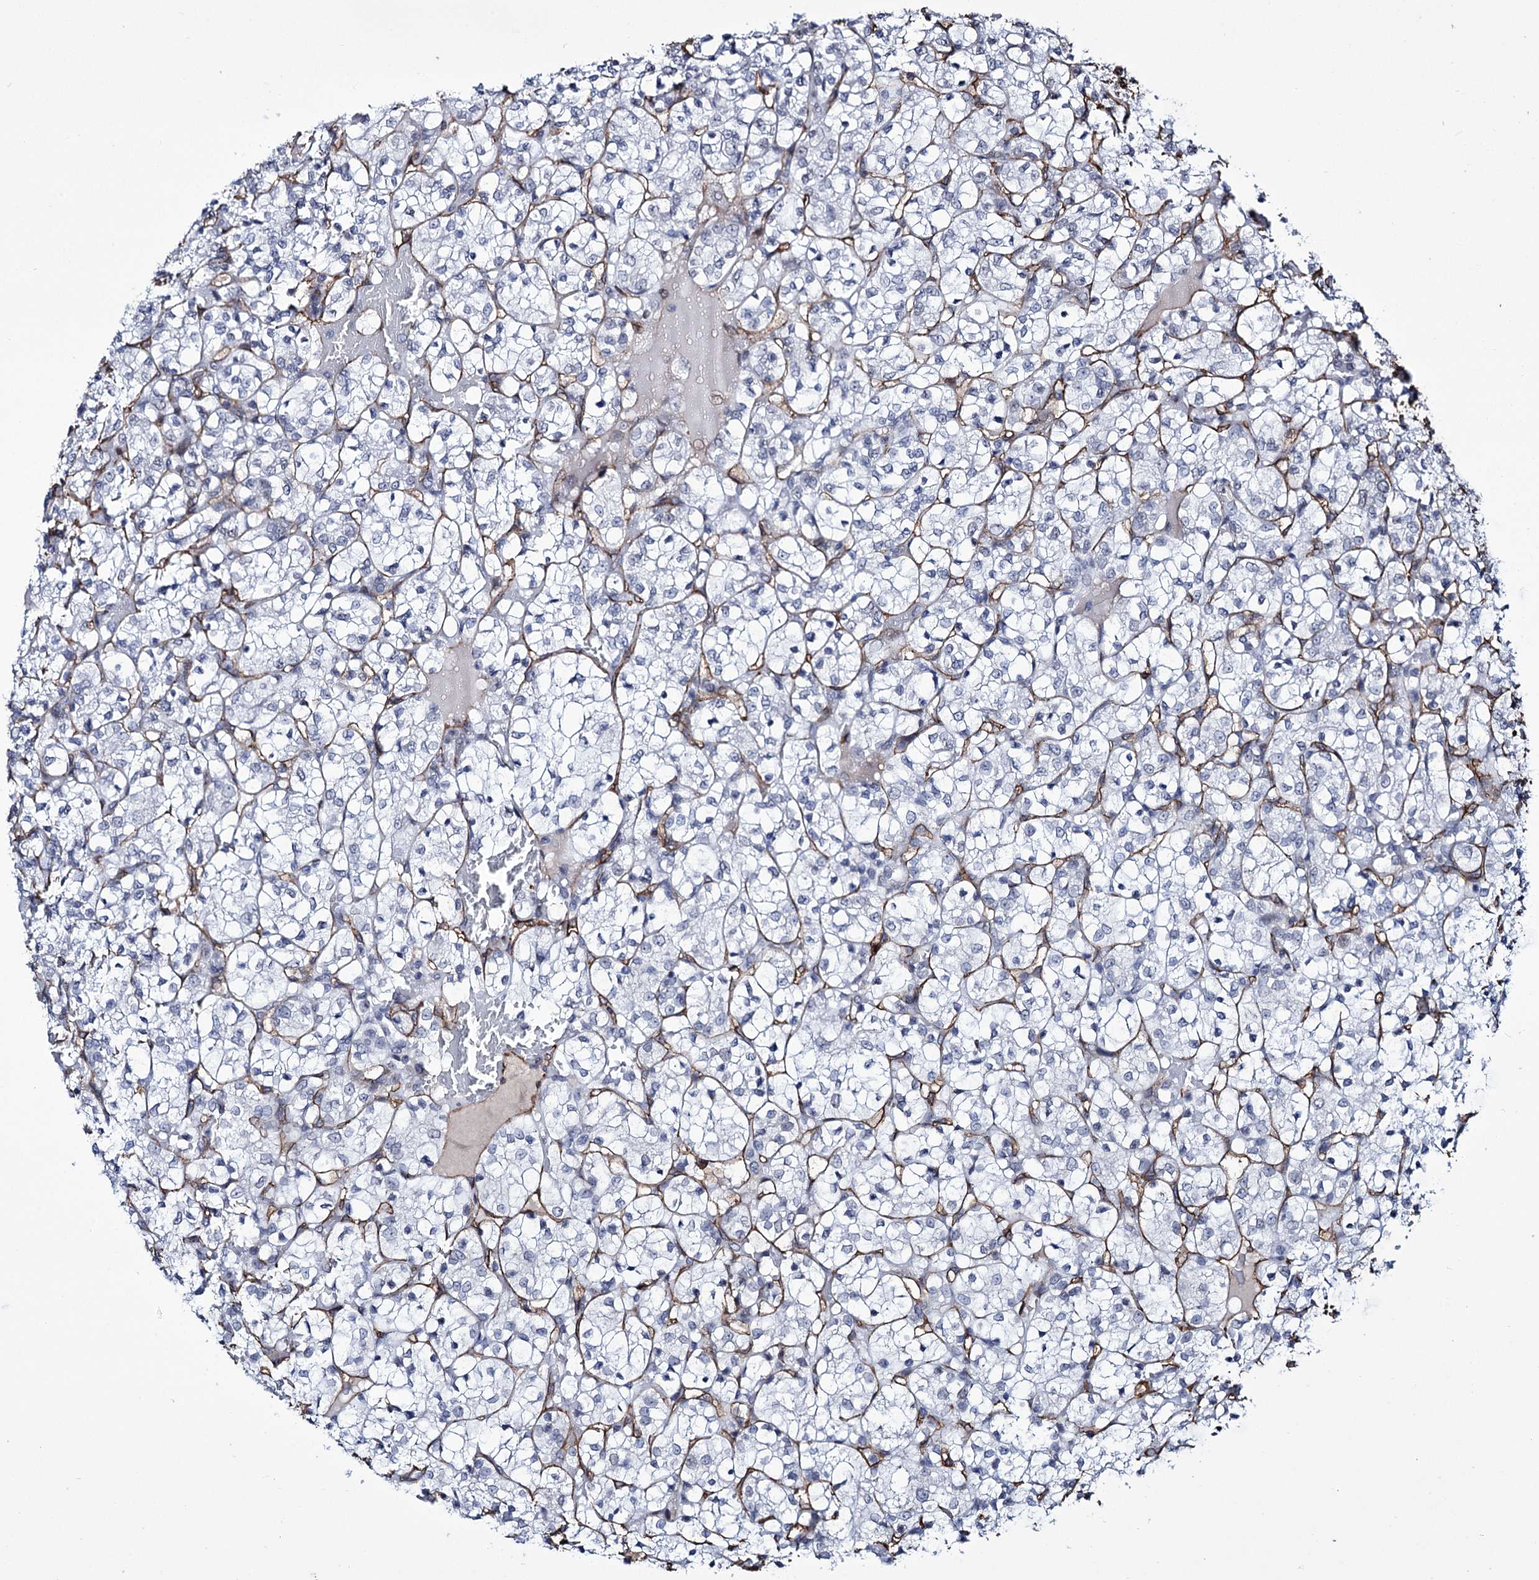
{"staining": {"intensity": "negative", "quantity": "none", "location": "none"}, "tissue": "renal cancer", "cell_type": "Tumor cells", "image_type": "cancer", "snomed": [{"axis": "morphology", "description": "Adenocarcinoma, NOS"}, {"axis": "topography", "description": "Kidney"}], "caption": "Human renal cancer stained for a protein using immunohistochemistry exhibits no expression in tumor cells.", "gene": "ZC3H12C", "patient": {"sex": "female", "age": 69}}